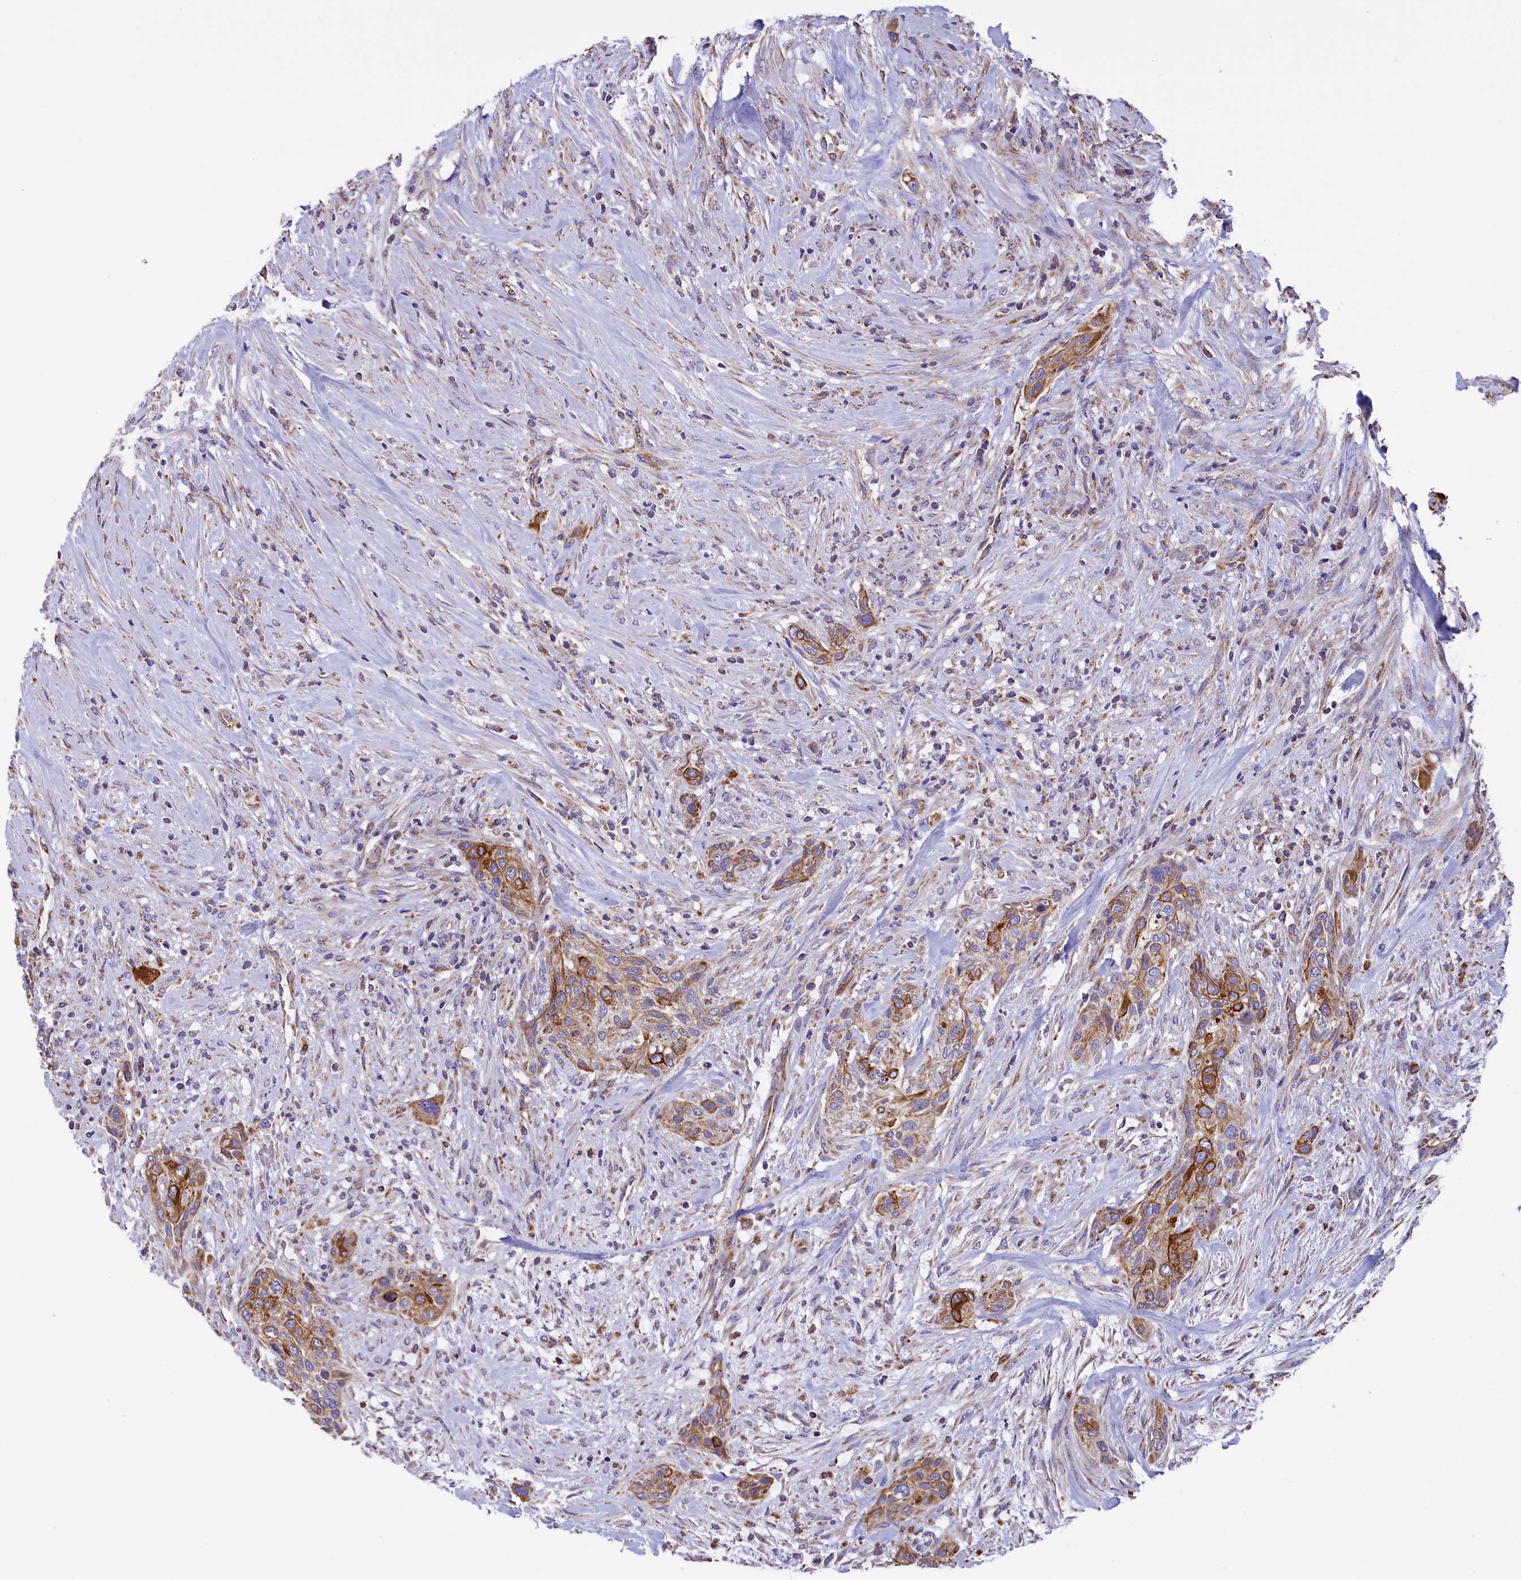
{"staining": {"intensity": "moderate", "quantity": ">75%", "location": "cytoplasmic/membranous"}, "tissue": "urothelial cancer", "cell_type": "Tumor cells", "image_type": "cancer", "snomed": [{"axis": "morphology", "description": "Urothelial carcinoma, High grade"}, {"axis": "topography", "description": "Urinary bladder"}], "caption": "Urothelial cancer was stained to show a protein in brown. There is medium levels of moderate cytoplasmic/membranous staining in about >75% of tumor cells. (DAB IHC with brightfield microscopy, high magnification).", "gene": "GATB", "patient": {"sex": "male", "age": 35}}